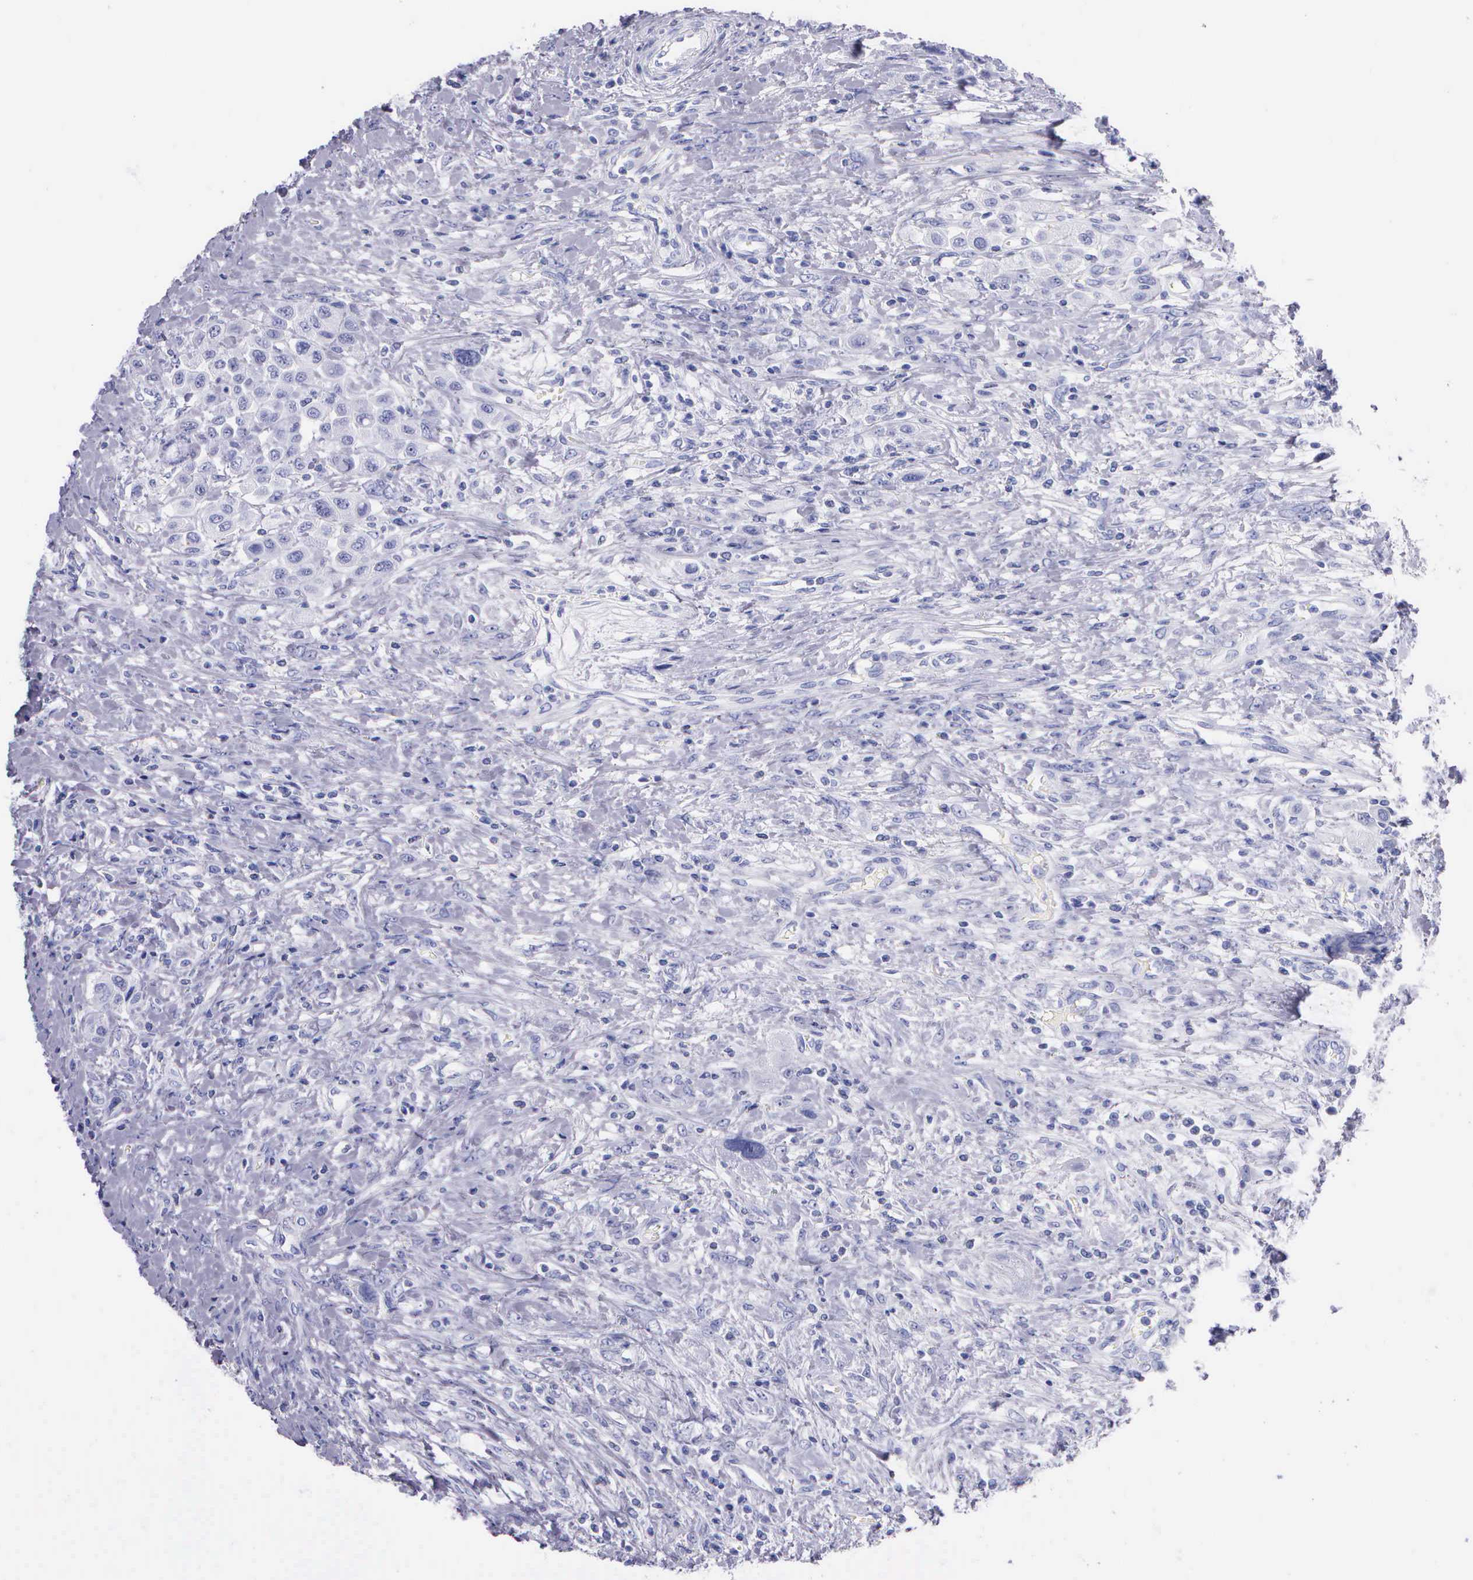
{"staining": {"intensity": "negative", "quantity": "none", "location": "none"}, "tissue": "urothelial cancer", "cell_type": "Tumor cells", "image_type": "cancer", "snomed": [{"axis": "morphology", "description": "Urothelial carcinoma, High grade"}, {"axis": "topography", "description": "Urinary bladder"}], "caption": "Immunohistochemistry (IHC) histopathology image of human urothelial cancer stained for a protein (brown), which demonstrates no staining in tumor cells.", "gene": "KLK3", "patient": {"sex": "male", "age": 50}}